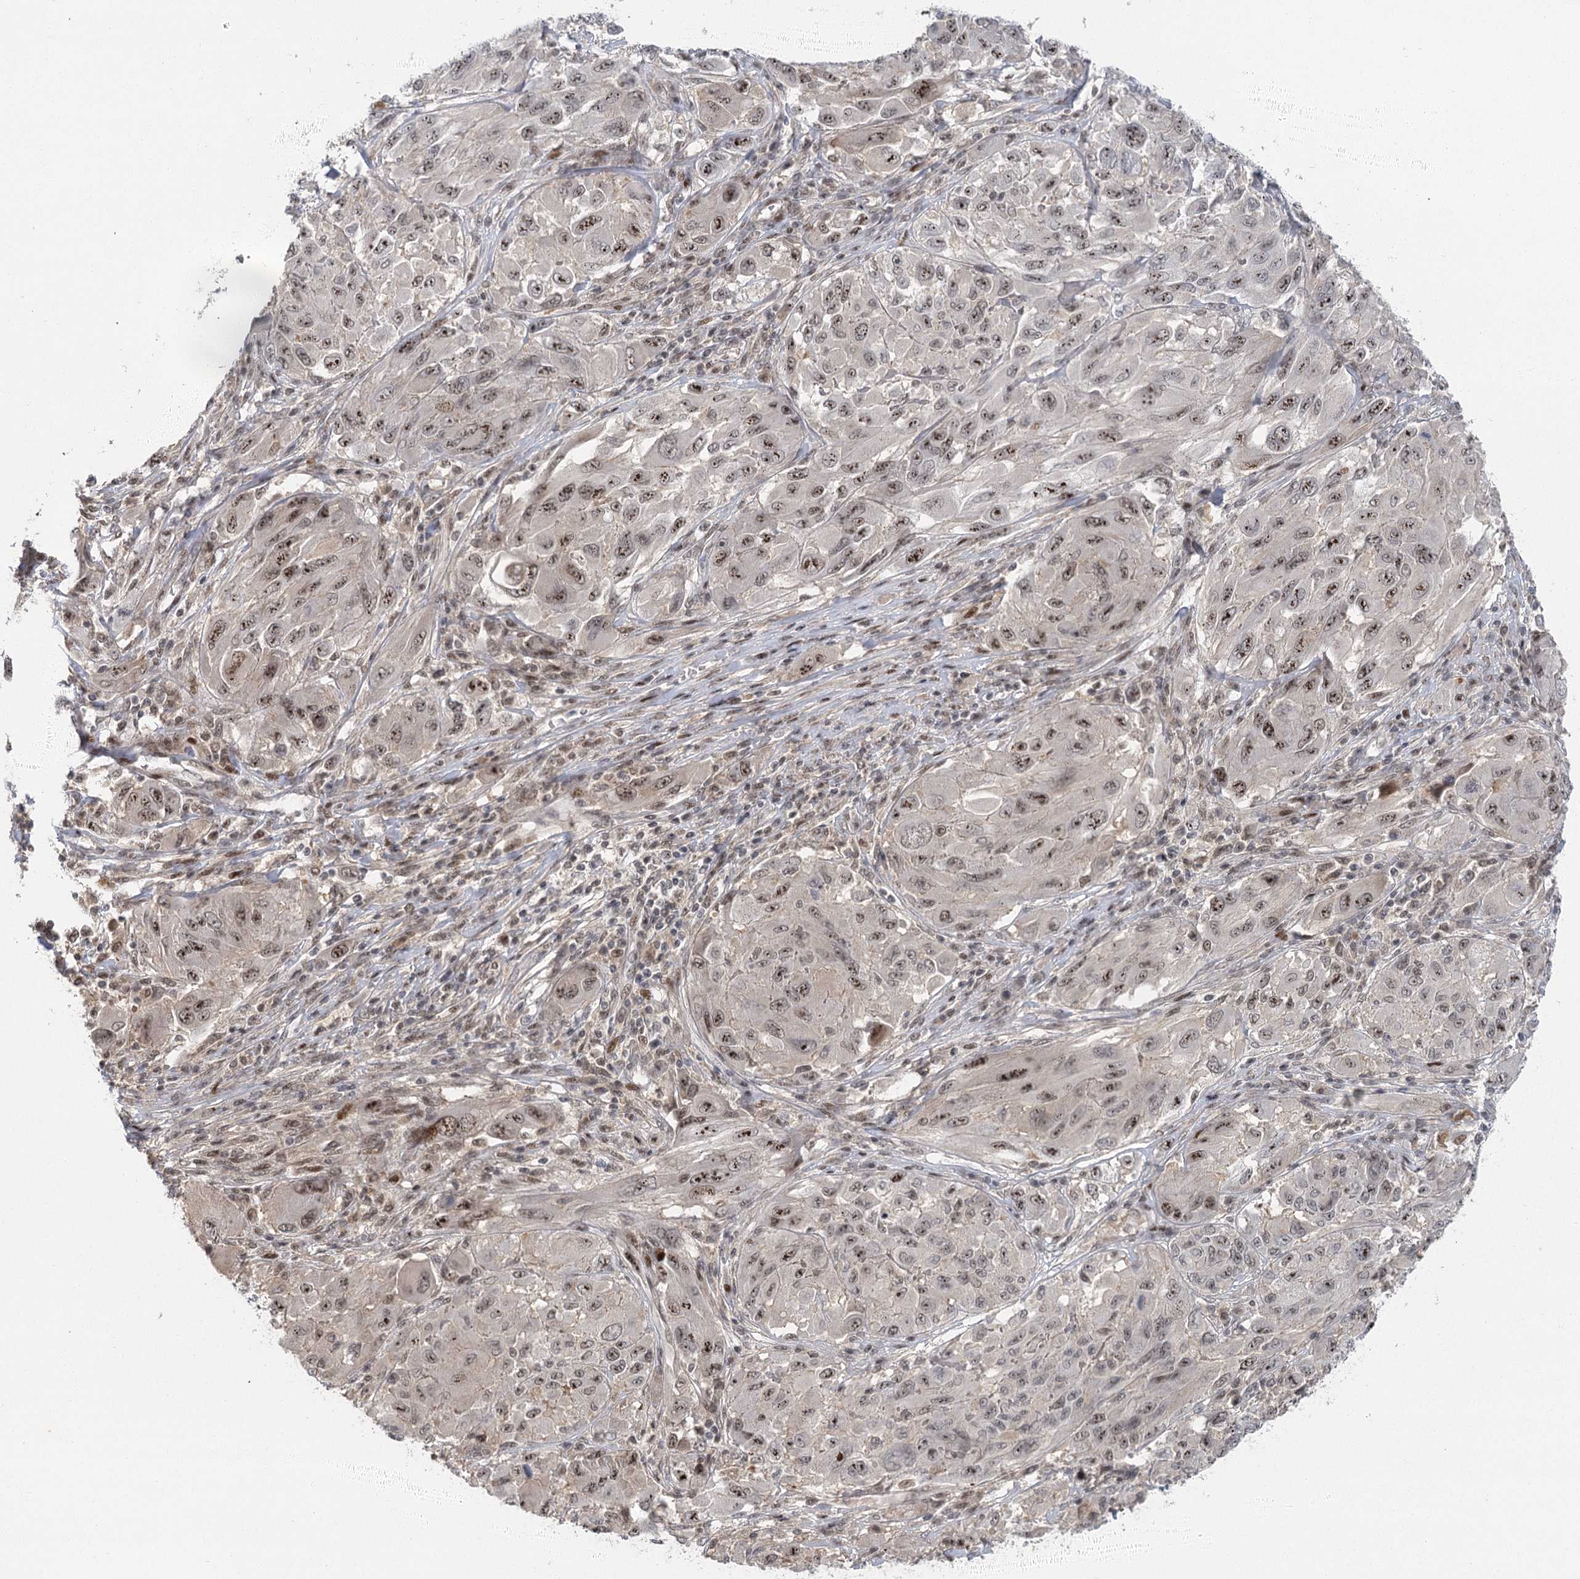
{"staining": {"intensity": "moderate", "quantity": "25%-75%", "location": "nuclear"}, "tissue": "melanoma", "cell_type": "Tumor cells", "image_type": "cancer", "snomed": [{"axis": "morphology", "description": "Malignant melanoma, NOS"}, {"axis": "topography", "description": "Skin"}], "caption": "Human melanoma stained for a protein (brown) exhibits moderate nuclear positive expression in approximately 25%-75% of tumor cells.", "gene": "IL11RA", "patient": {"sex": "female", "age": 91}}